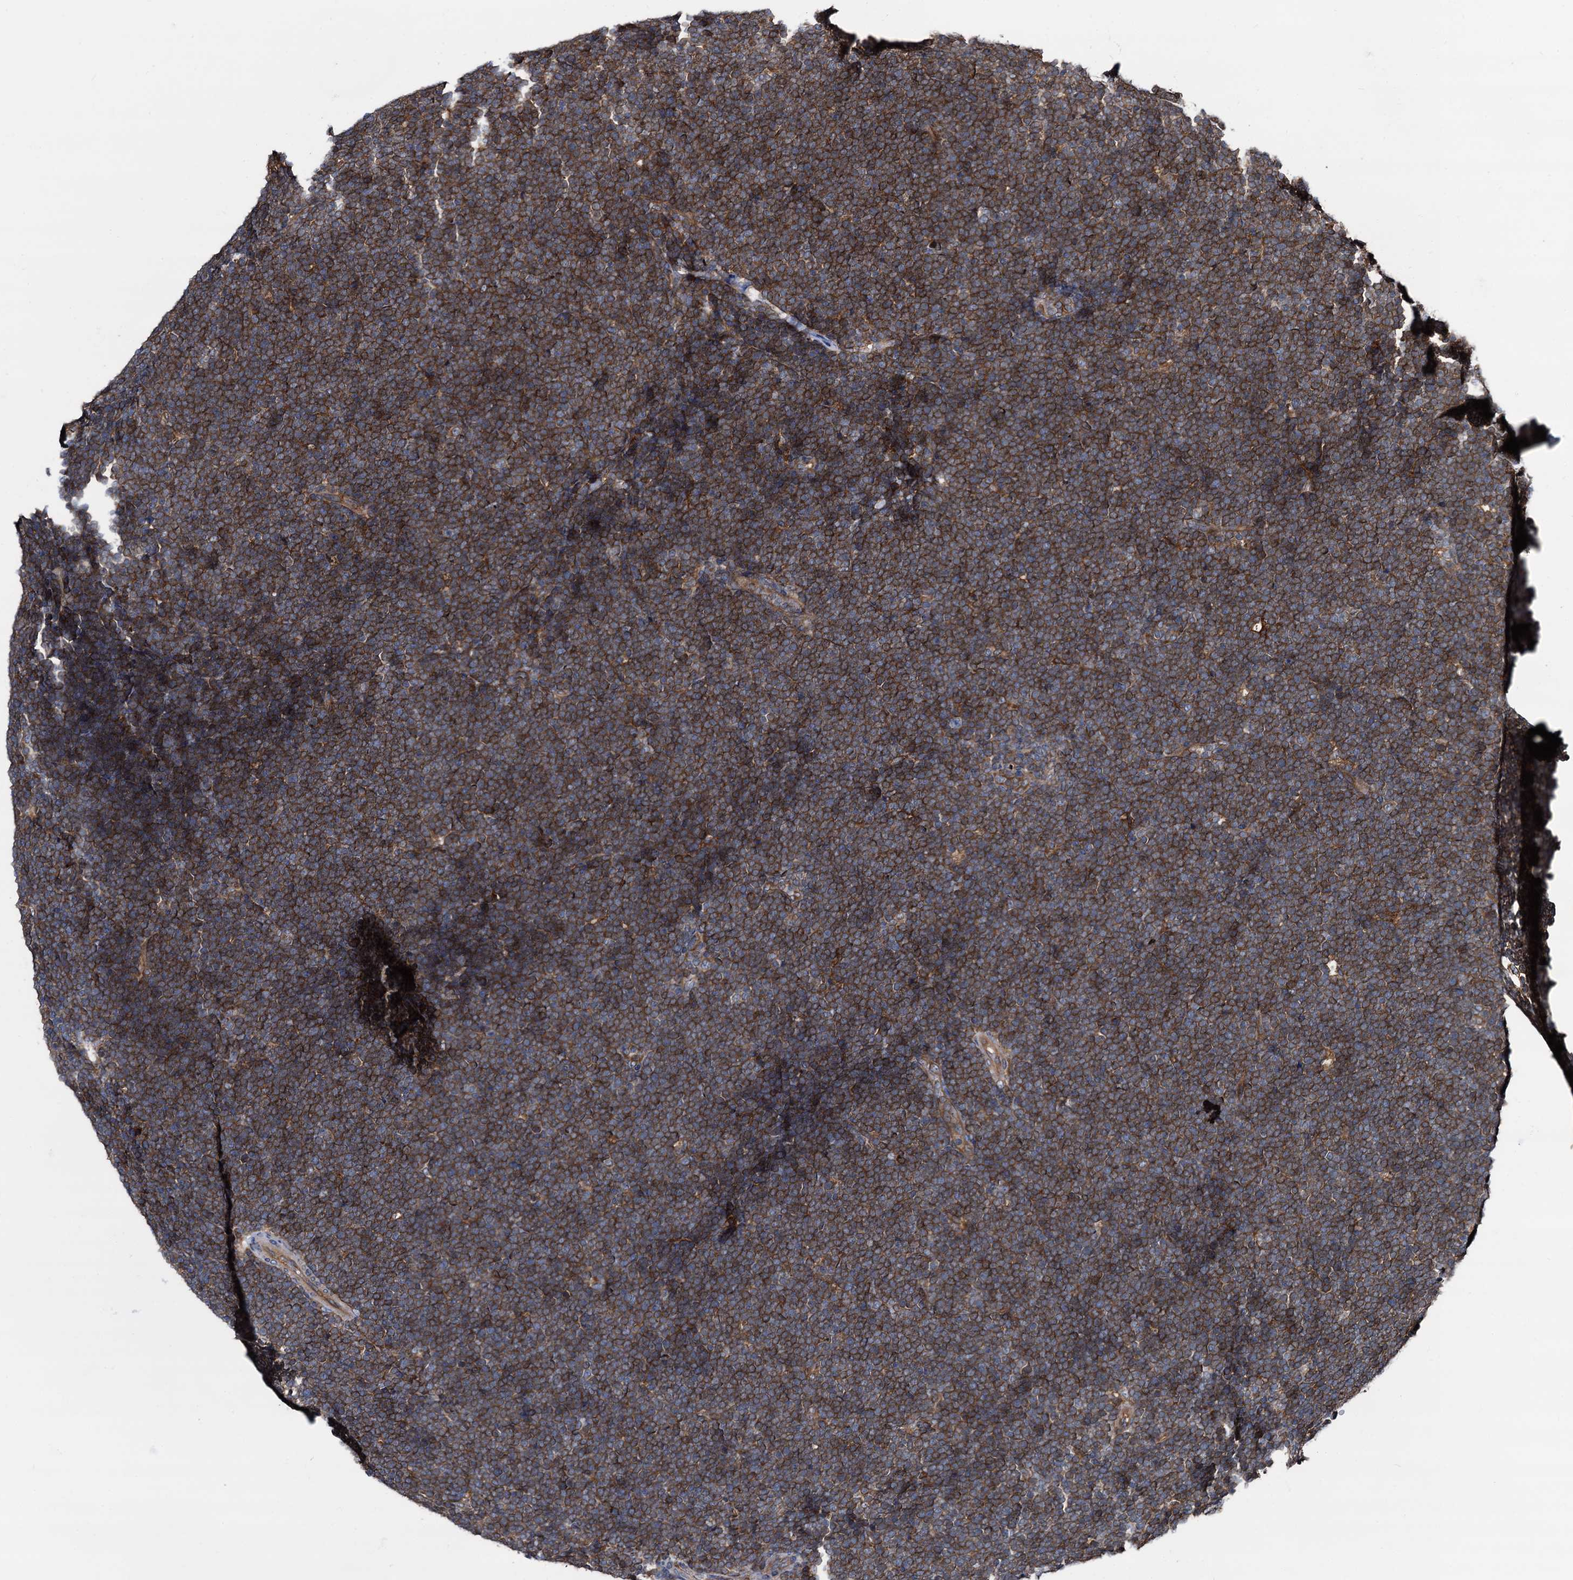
{"staining": {"intensity": "strong", "quantity": ">75%", "location": "cytoplasmic/membranous"}, "tissue": "lymphoma", "cell_type": "Tumor cells", "image_type": "cancer", "snomed": [{"axis": "morphology", "description": "Malignant lymphoma, non-Hodgkin's type, High grade"}, {"axis": "topography", "description": "Lymph node"}], "caption": "Protein analysis of lymphoma tissue displays strong cytoplasmic/membranous expression in approximately >75% of tumor cells. (DAB = brown stain, brightfield microscopy at high magnification).", "gene": "PEX5", "patient": {"sex": "male", "age": 13}}